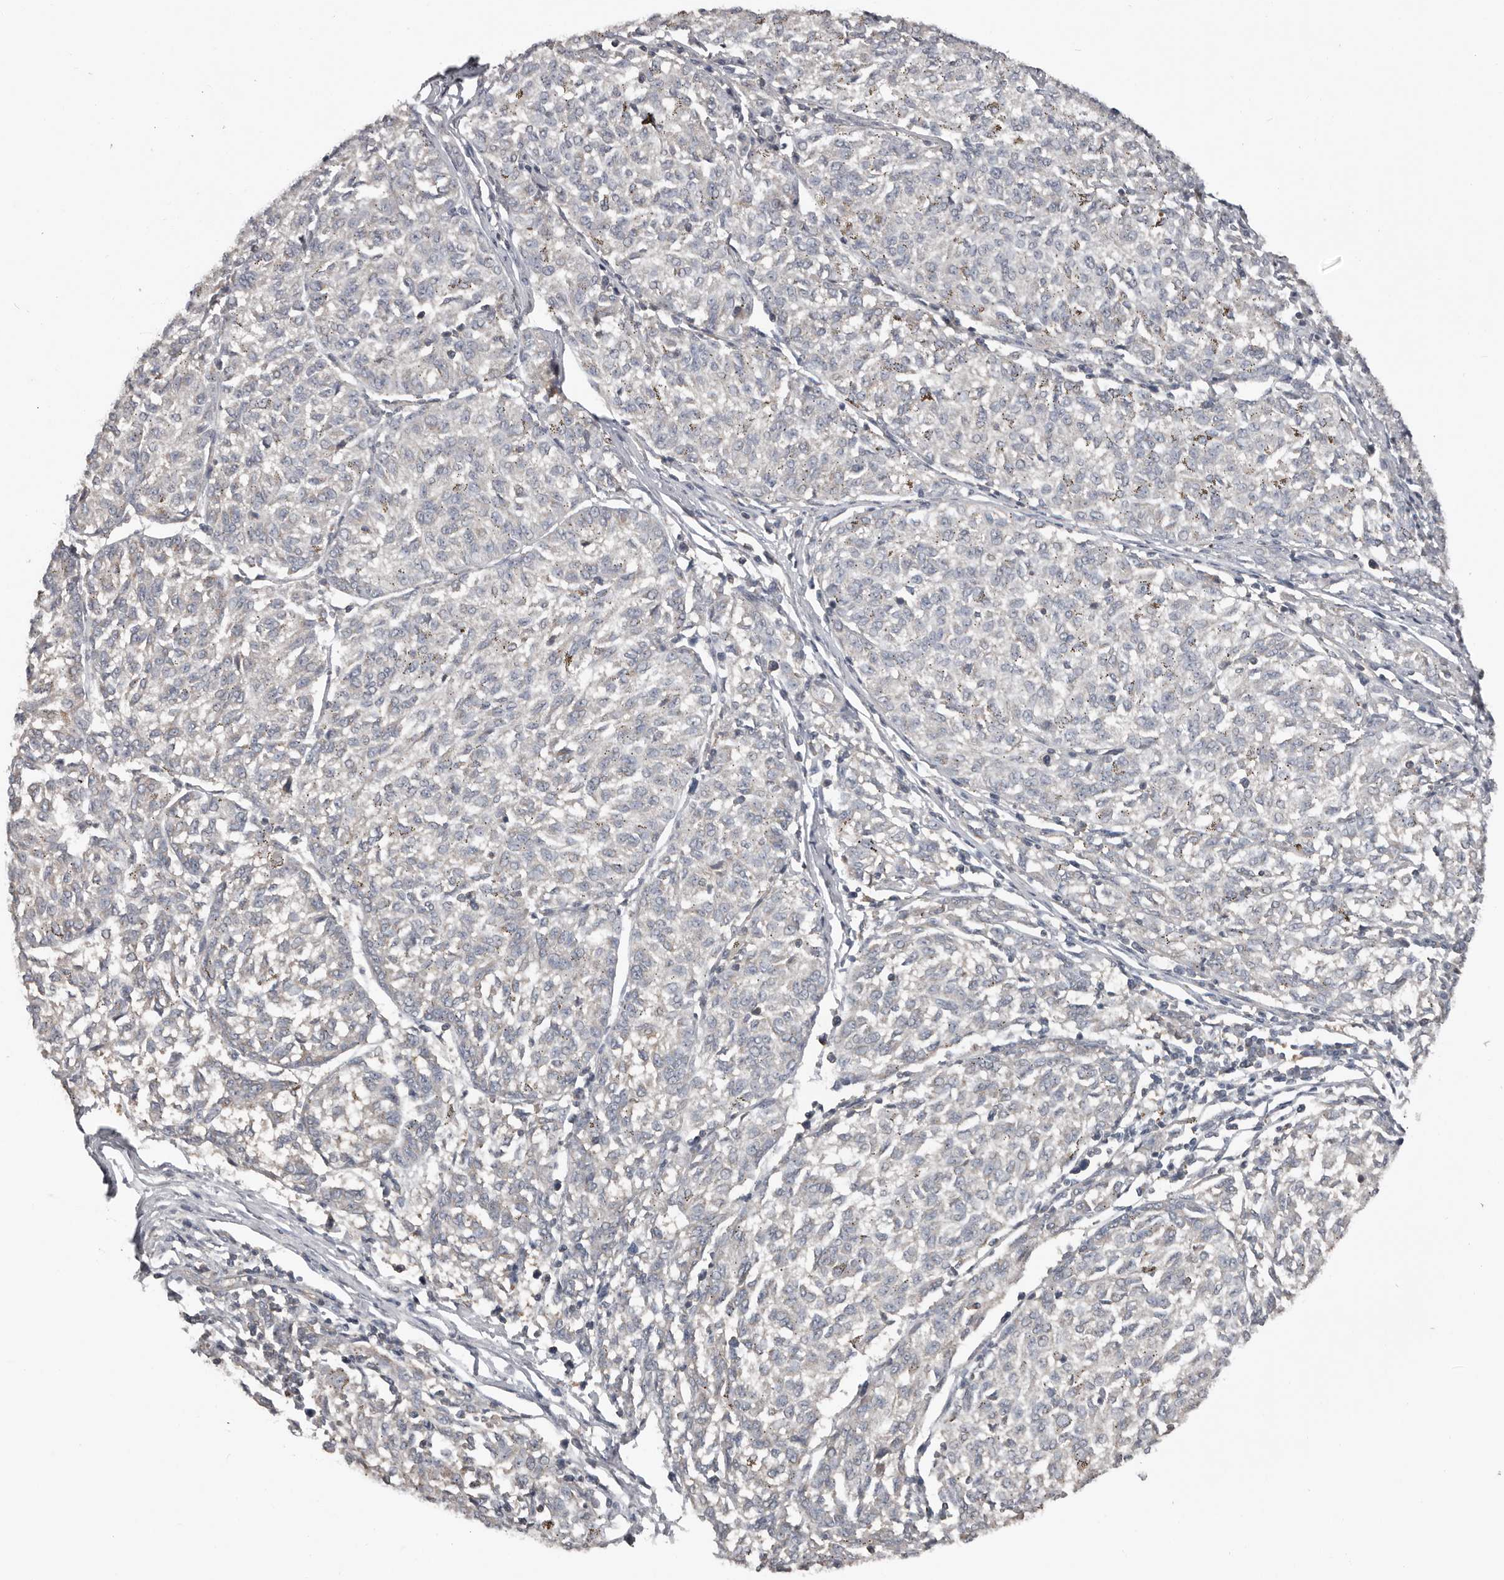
{"staining": {"intensity": "negative", "quantity": "none", "location": "none"}, "tissue": "melanoma", "cell_type": "Tumor cells", "image_type": "cancer", "snomed": [{"axis": "morphology", "description": "Malignant melanoma, NOS"}, {"axis": "topography", "description": "Skin"}], "caption": "Immunohistochemistry (IHC) micrograph of human melanoma stained for a protein (brown), which displays no staining in tumor cells.", "gene": "CA6", "patient": {"sex": "female", "age": 72}}